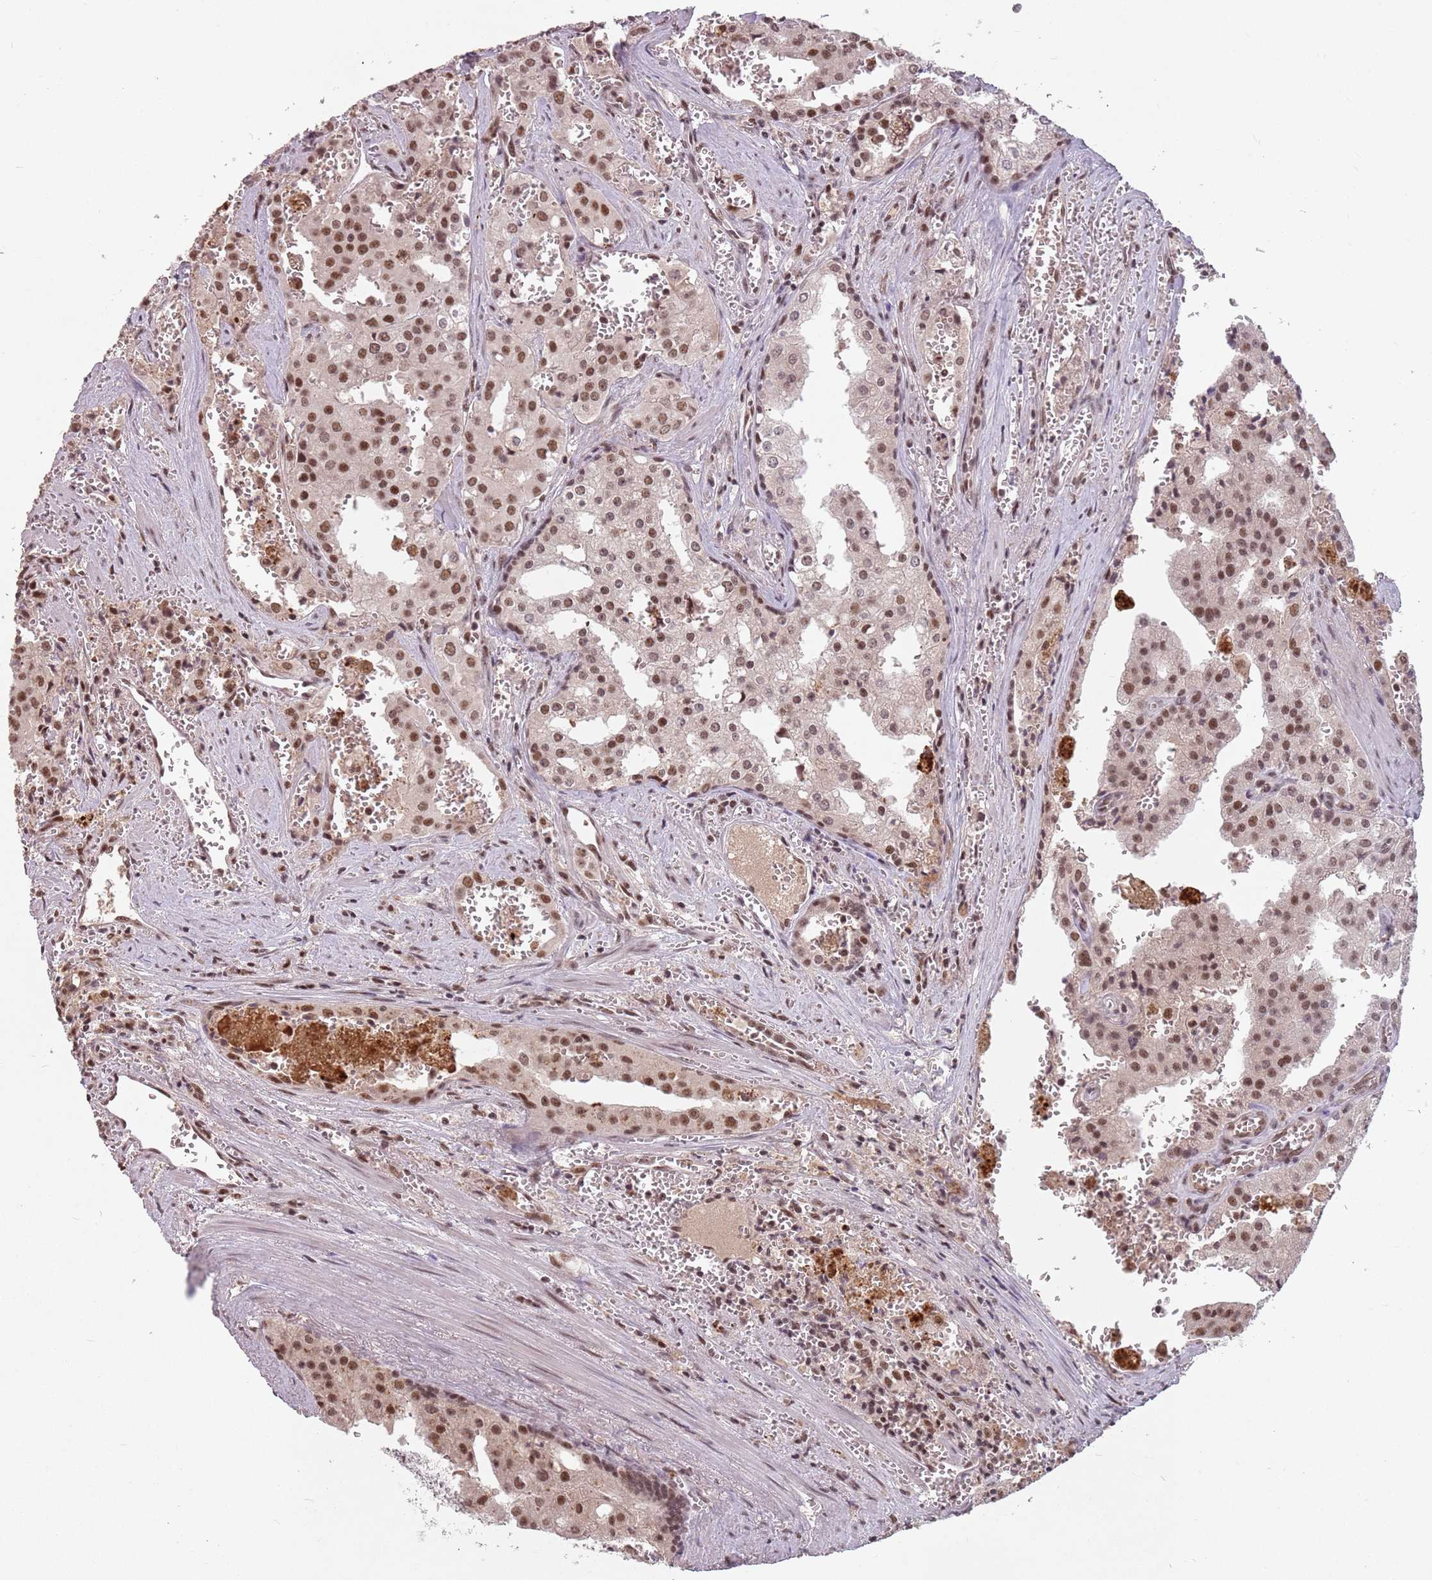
{"staining": {"intensity": "moderate", "quantity": ">75%", "location": "nuclear"}, "tissue": "prostate cancer", "cell_type": "Tumor cells", "image_type": "cancer", "snomed": [{"axis": "morphology", "description": "Adenocarcinoma, High grade"}, {"axis": "topography", "description": "Prostate"}], "caption": "This is an image of immunohistochemistry (IHC) staining of prostate adenocarcinoma (high-grade), which shows moderate staining in the nuclear of tumor cells.", "gene": "NCBP1", "patient": {"sex": "male", "age": 68}}